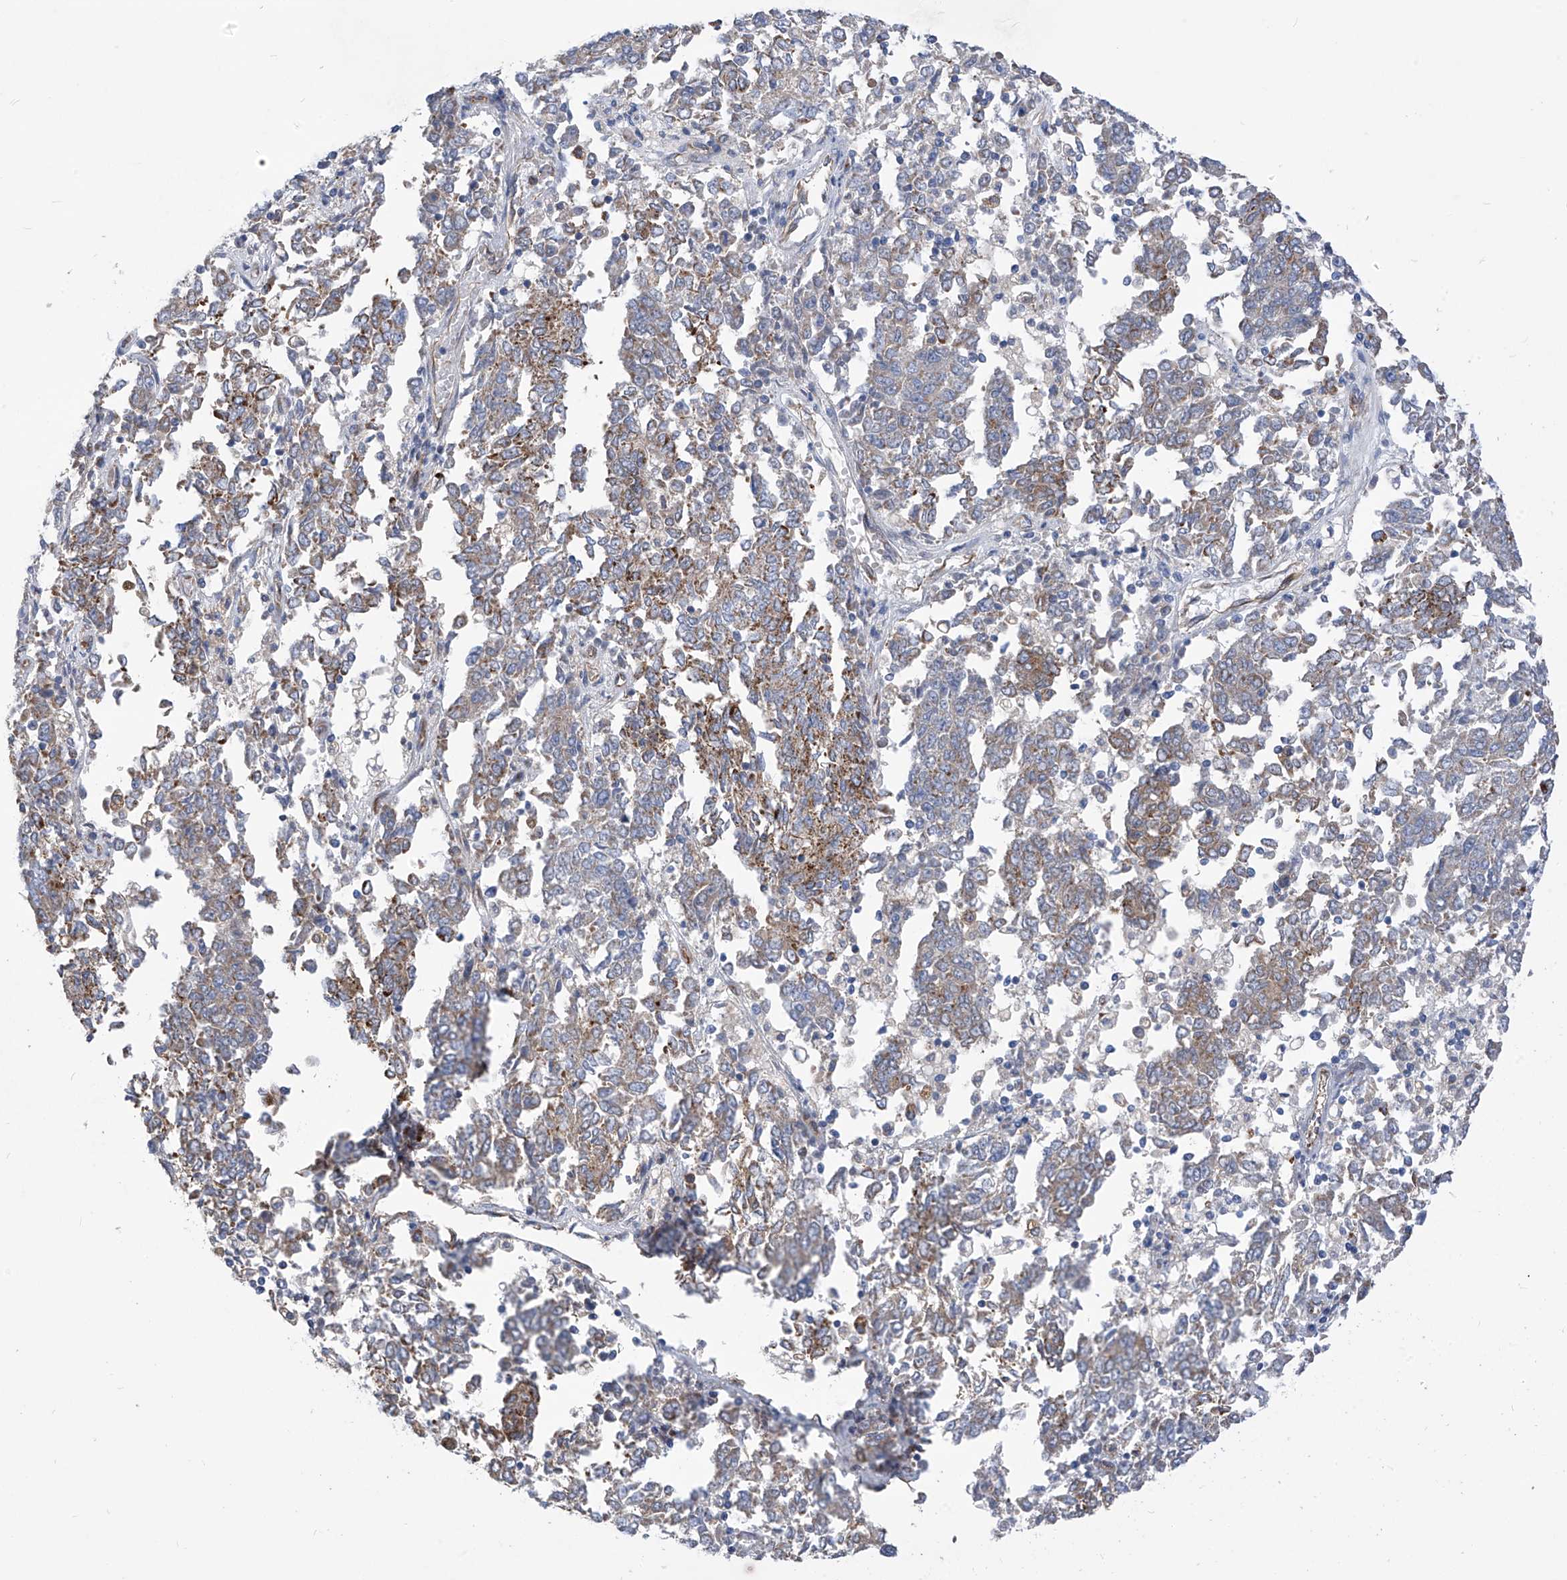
{"staining": {"intensity": "moderate", "quantity": "25%-75%", "location": "cytoplasmic/membranous"}, "tissue": "endometrial cancer", "cell_type": "Tumor cells", "image_type": "cancer", "snomed": [{"axis": "morphology", "description": "Adenocarcinoma, NOS"}, {"axis": "topography", "description": "Endometrium"}], "caption": "About 25%-75% of tumor cells in human endometrial cancer show moderate cytoplasmic/membranous protein staining as visualized by brown immunohistochemical staining.", "gene": "EIF5B", "patient": {"sex": "female", "age": 80}}